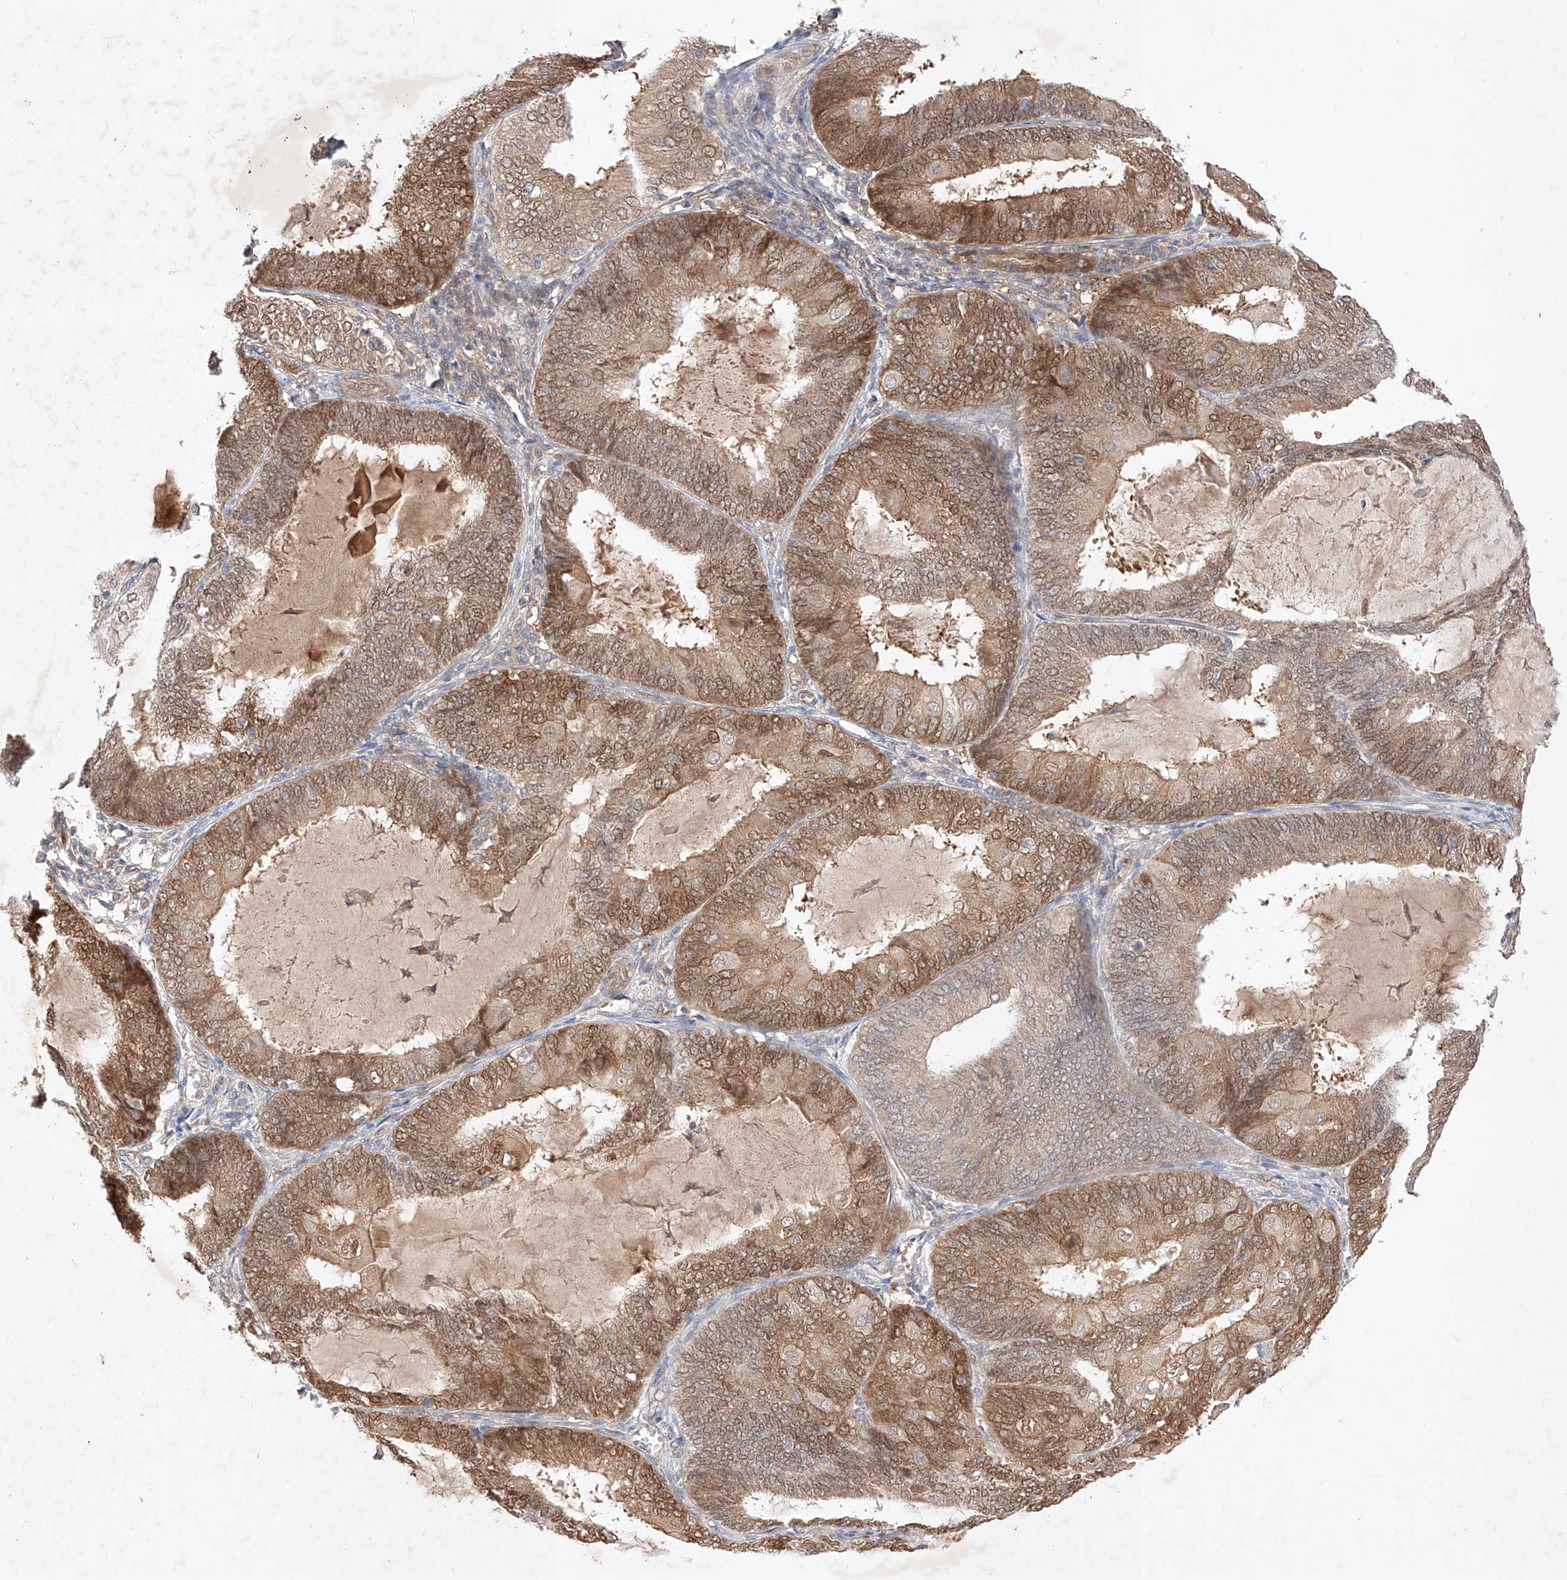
{"staining": {"intensity": "moderate", "quantity": ">75%", "location": "cytoplasmic/membranous,nuclear"}, "tissue": "endometrial cancer", "cell_type": "Tumor cells", "image_type": "cancer", "snomed": [{"axis": "morphology", "description": "Adenocarcinoma, NOS"}, {"axis": "topography", "description": "Endometrium"}], "caption": "The histopathology image displays staining of endometrial cancer, revealing moderate cytoplasmic/membranous and nuclear protein staining (brown color) within tumor cells. The protein of interest is stained brown, and the nuclei are stained in blue (DAB (3,3'-diaminobenzidine) IHC with brightfield microscopy, high magnification).", "gene": "ZNF124", "patient": {"sex": "female", "age": 81}}